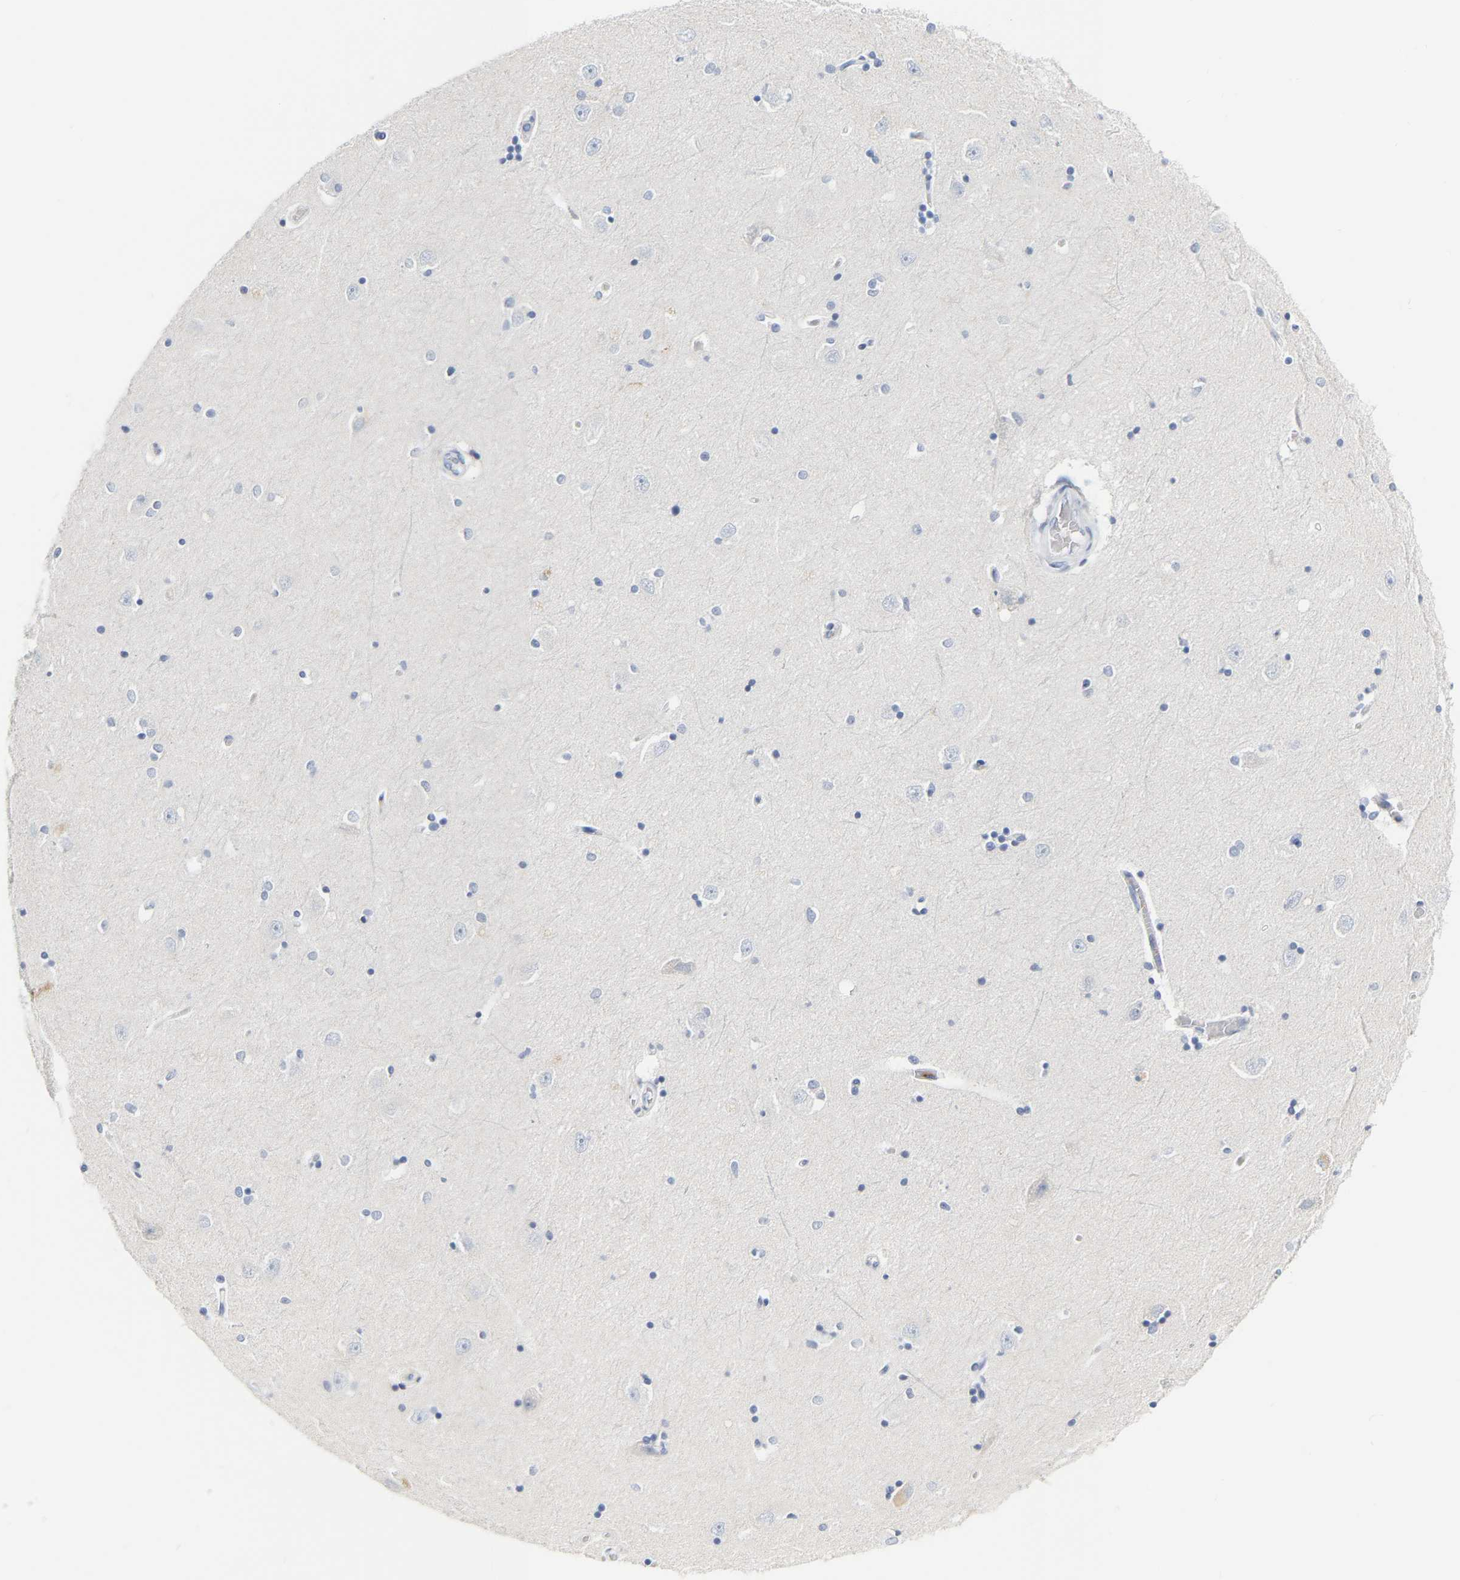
{"staining": {"intensity": "negative", "quantity": "none", "location": "none"}, "tissue": "hippocampus", "cell_type": "Glial cells", "image_type": "normal", "snomed": [{"axis": "morphology", "description": "Normal tissue, NOS"}, {"axis": "topography", "description": "Hippocampus"}], "caption": "This photomicrograph is of unremarkable hippocampus stained with immunohistochemistry (IHC) to label a protein in brown with the nuclei are counter-stained blue. There is no expression in glial cells.", "gene": "GNAS", "patient": {"sex": "male", "age": 45}}